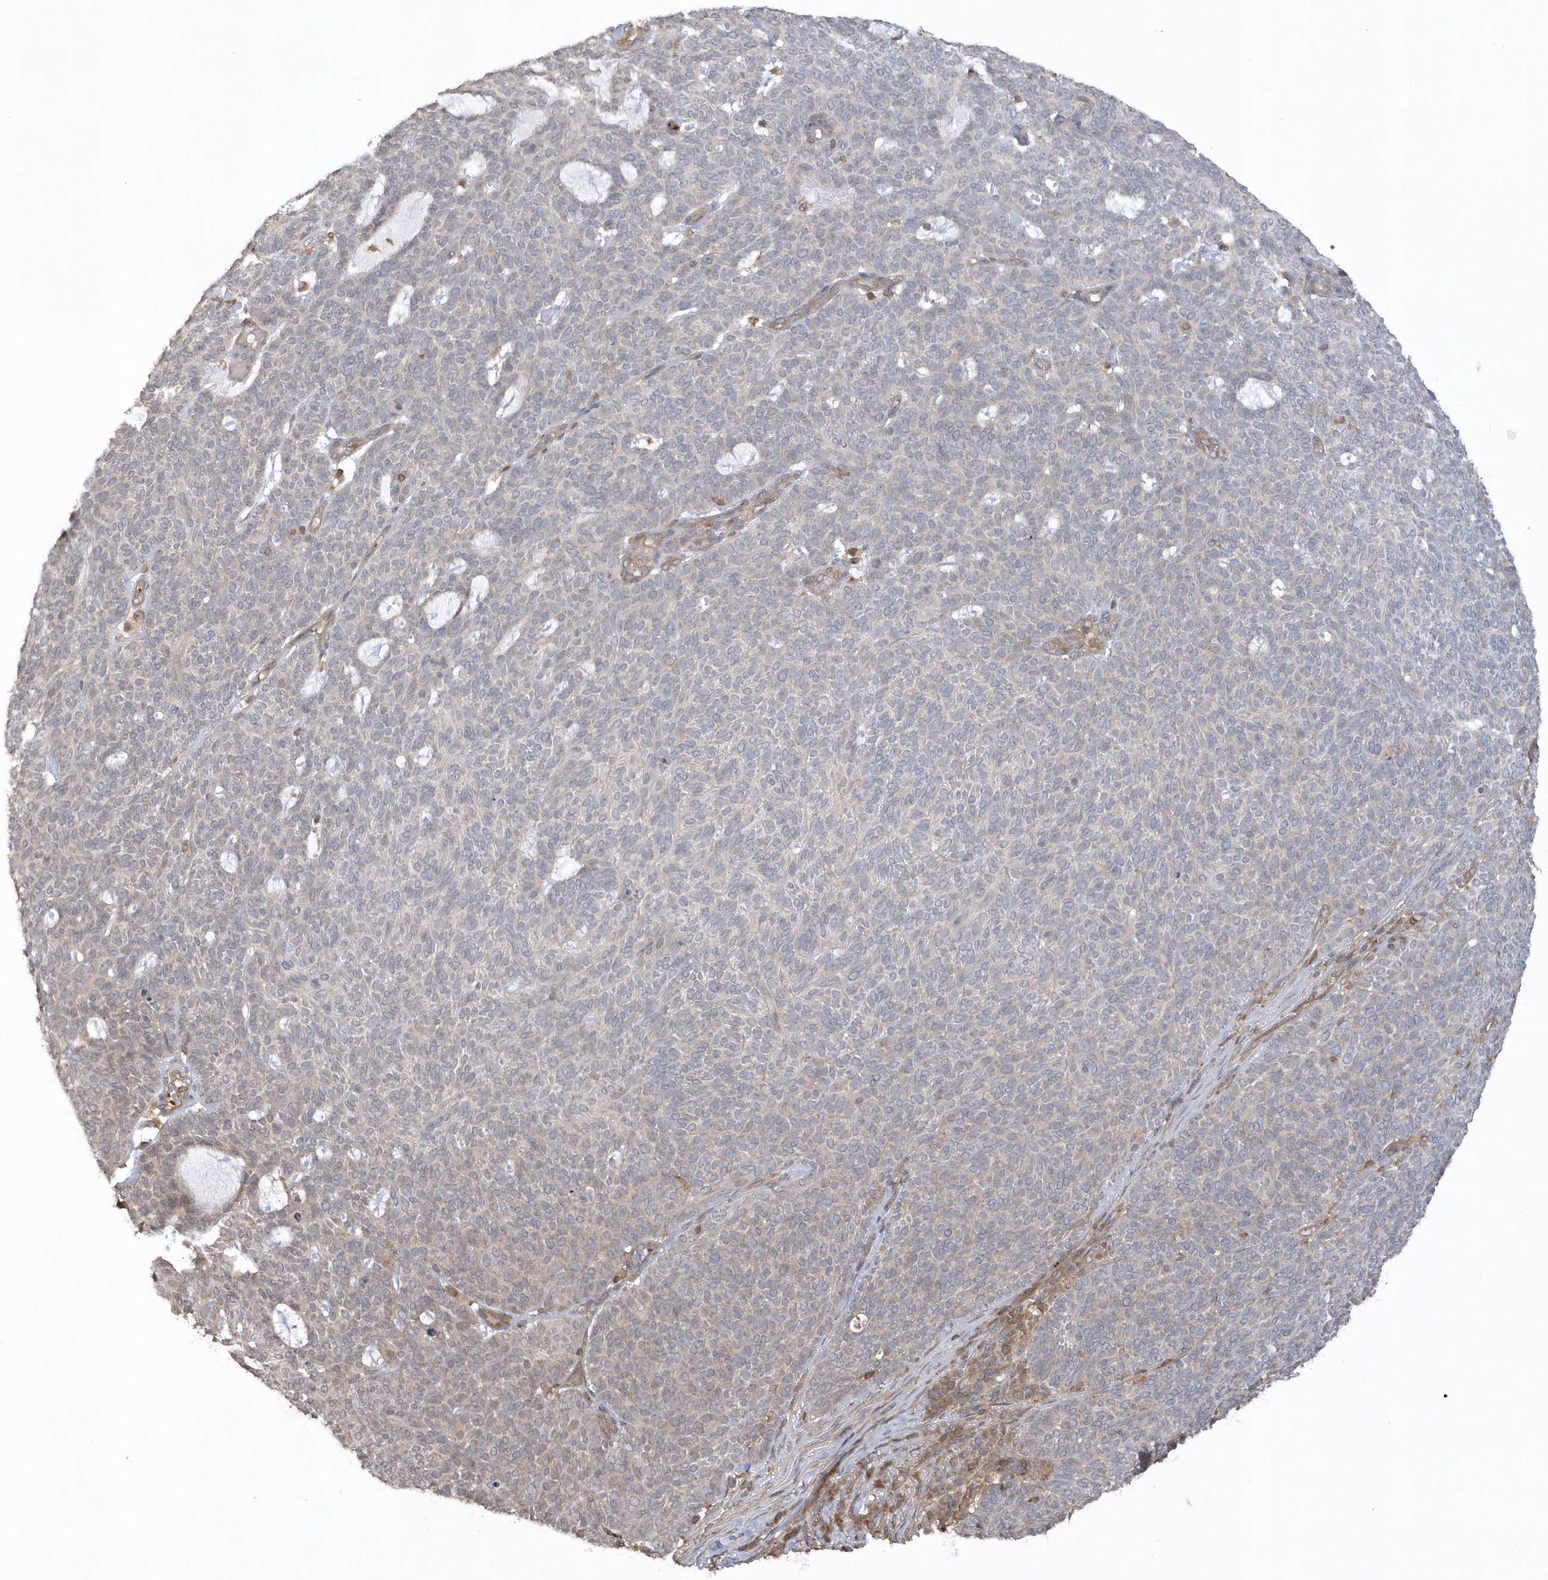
{"staining": {"intensity": "negative", "quantity": "none", "location": "none"}, "tissue": "skin cancer", "cell_type": "Tumor cells", "image_type": "cancer", "snomed": [{"axis": "morphology", "description": "Squamous cell carcinoma, NOS"}, {"axis": "topography", "description": "Skin"}], "caption": "Tumor cells are negative for brown protein staining in skin cancer.", "gene": "BSN", "patient": {"sex": "female", "age": 90}}